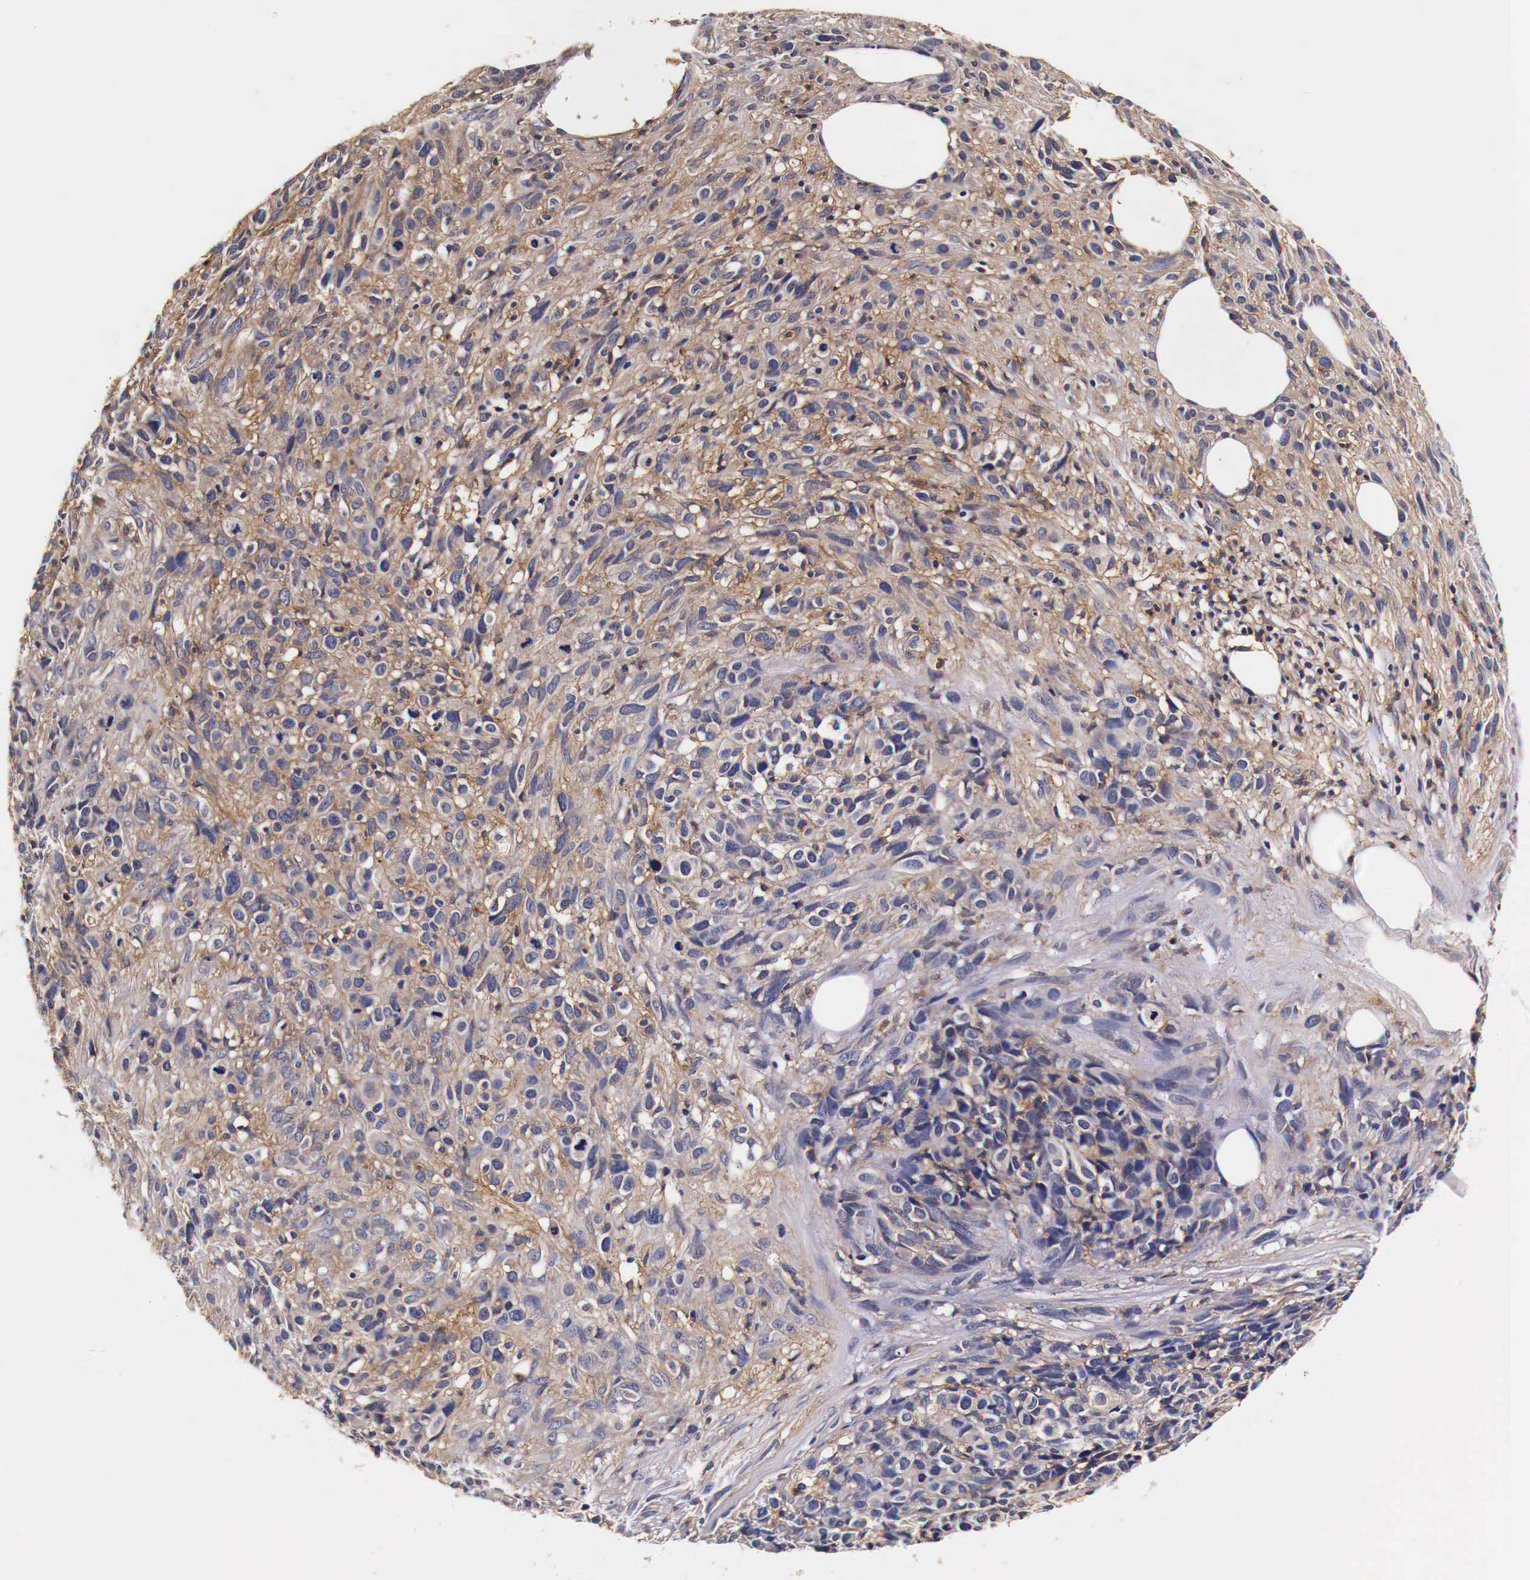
{"staining": {"intensity": "weak", "quantity": "25%-75%", "location": "cytoplasmic/membranous"}, "tissue": "melanoma", "cell_type": "Tumor cells", "image_type": "cancer", "snomed": [{"axis": "morphology", "description": "Malignant melanoma, NOS"}, {"axis": "topography", "description": "Skin"}], "caption": "About 25%-75% of tumor cells in human melanoma show weak cytoplasmic/membranous protein positivity as visualized by brown immunohistochemical staining.", "gene": "RP2", "patient": {"sex": "female", "age": 85}}